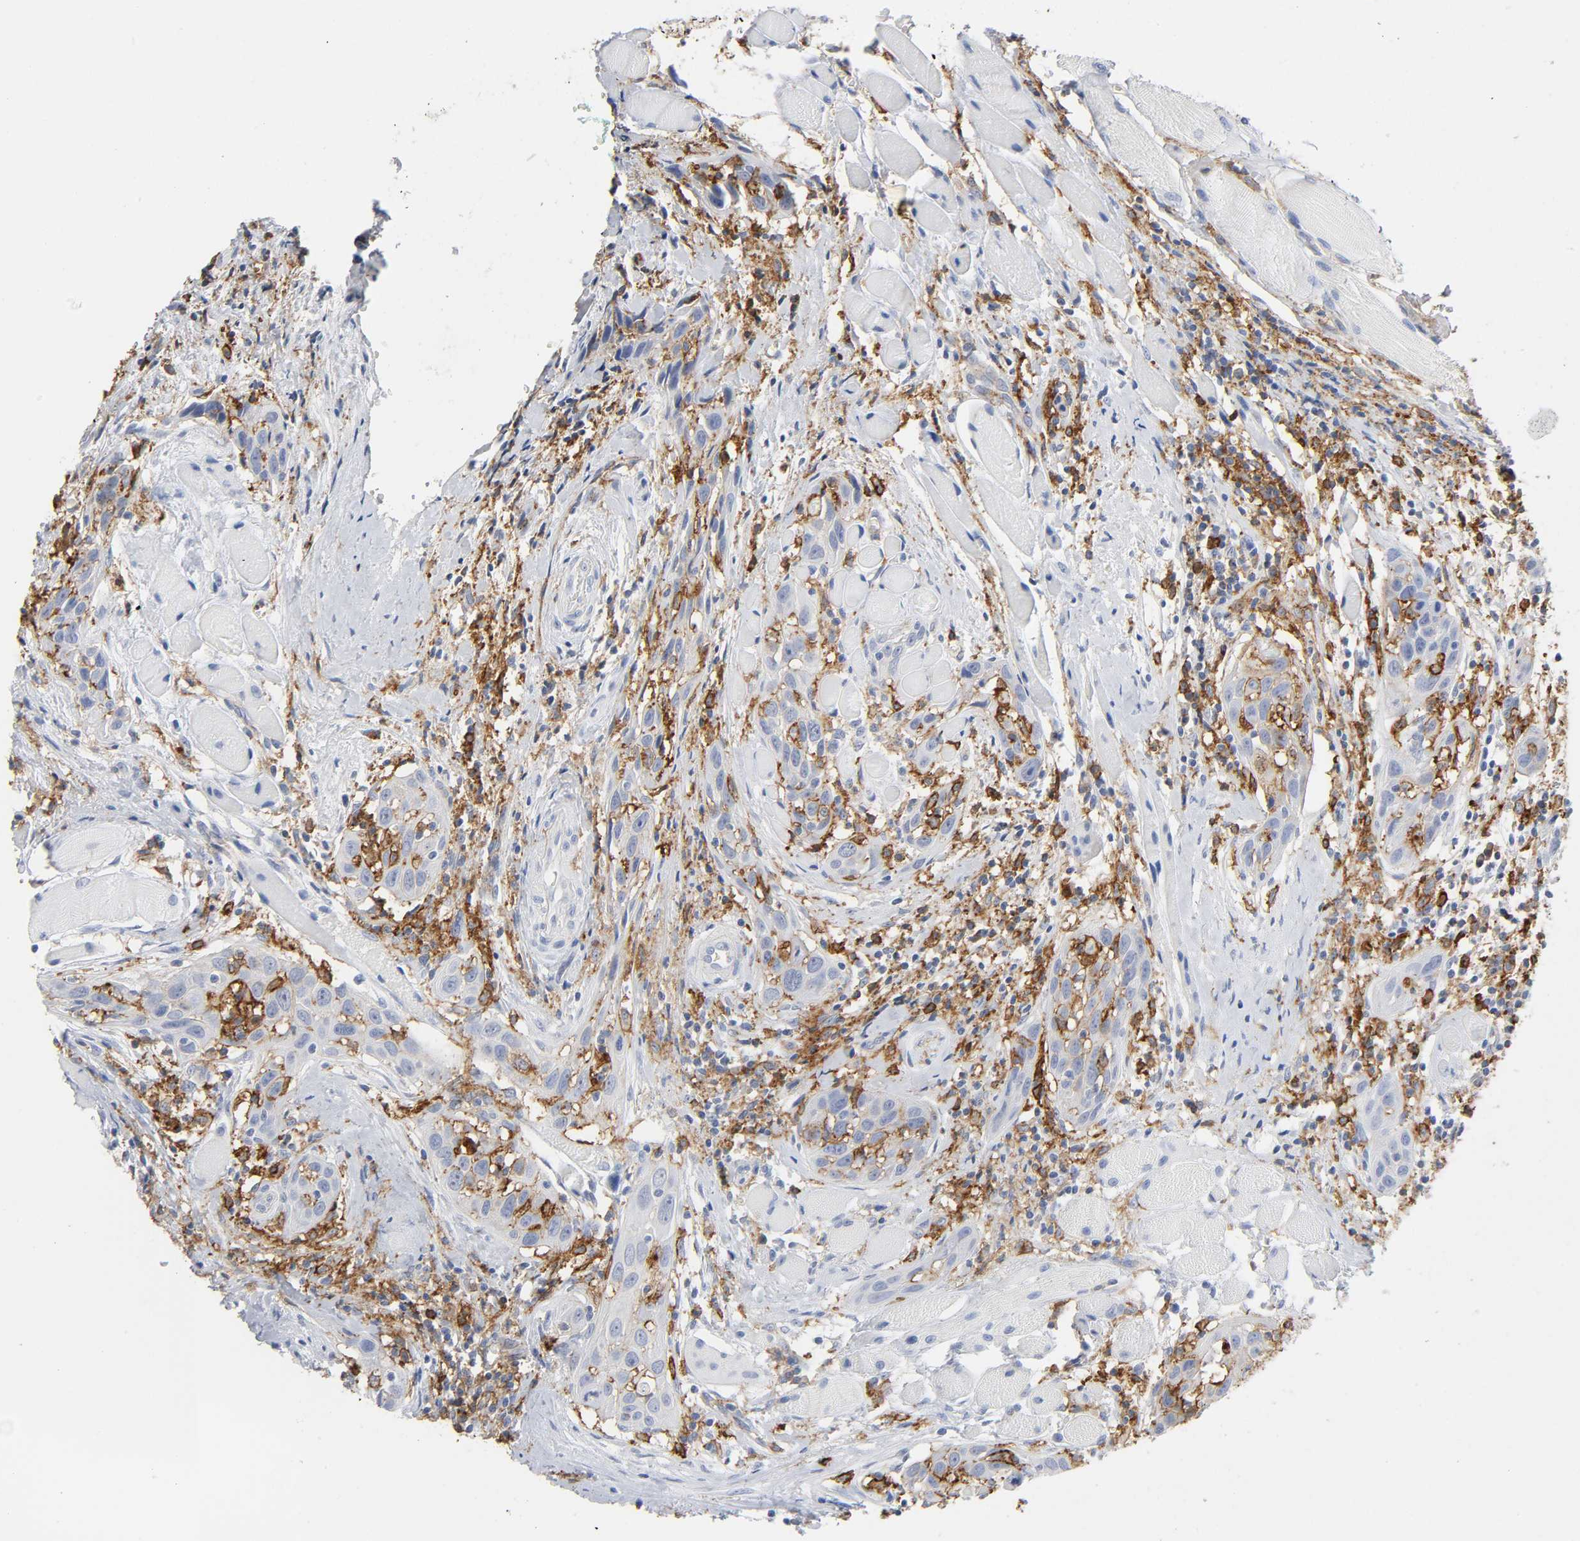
{"staining": {"intensity": "negative", "quantity": "none", "location": "none"}, "tissue": "head and neck cancer", "cell_type": "Tumor cells", "image_type": "cancer", "snomed": [{"axis": "morphology", "description": "Squamous cell carcinoma, NOS"}, {"axis": "topography", "description": "Oral tissue"}, {"axis": "topography", "description": "Head-Neck"}], "caption": "IHC histopathology image of head and neck squamous cell carcinoma stained for a protein (brown), which reveals no positivity in tumor cells. (DAB immunohistochemistry (IHC), high magnification).", "gene": "LYN", "patient": {"sex": "female", "age": 50}}